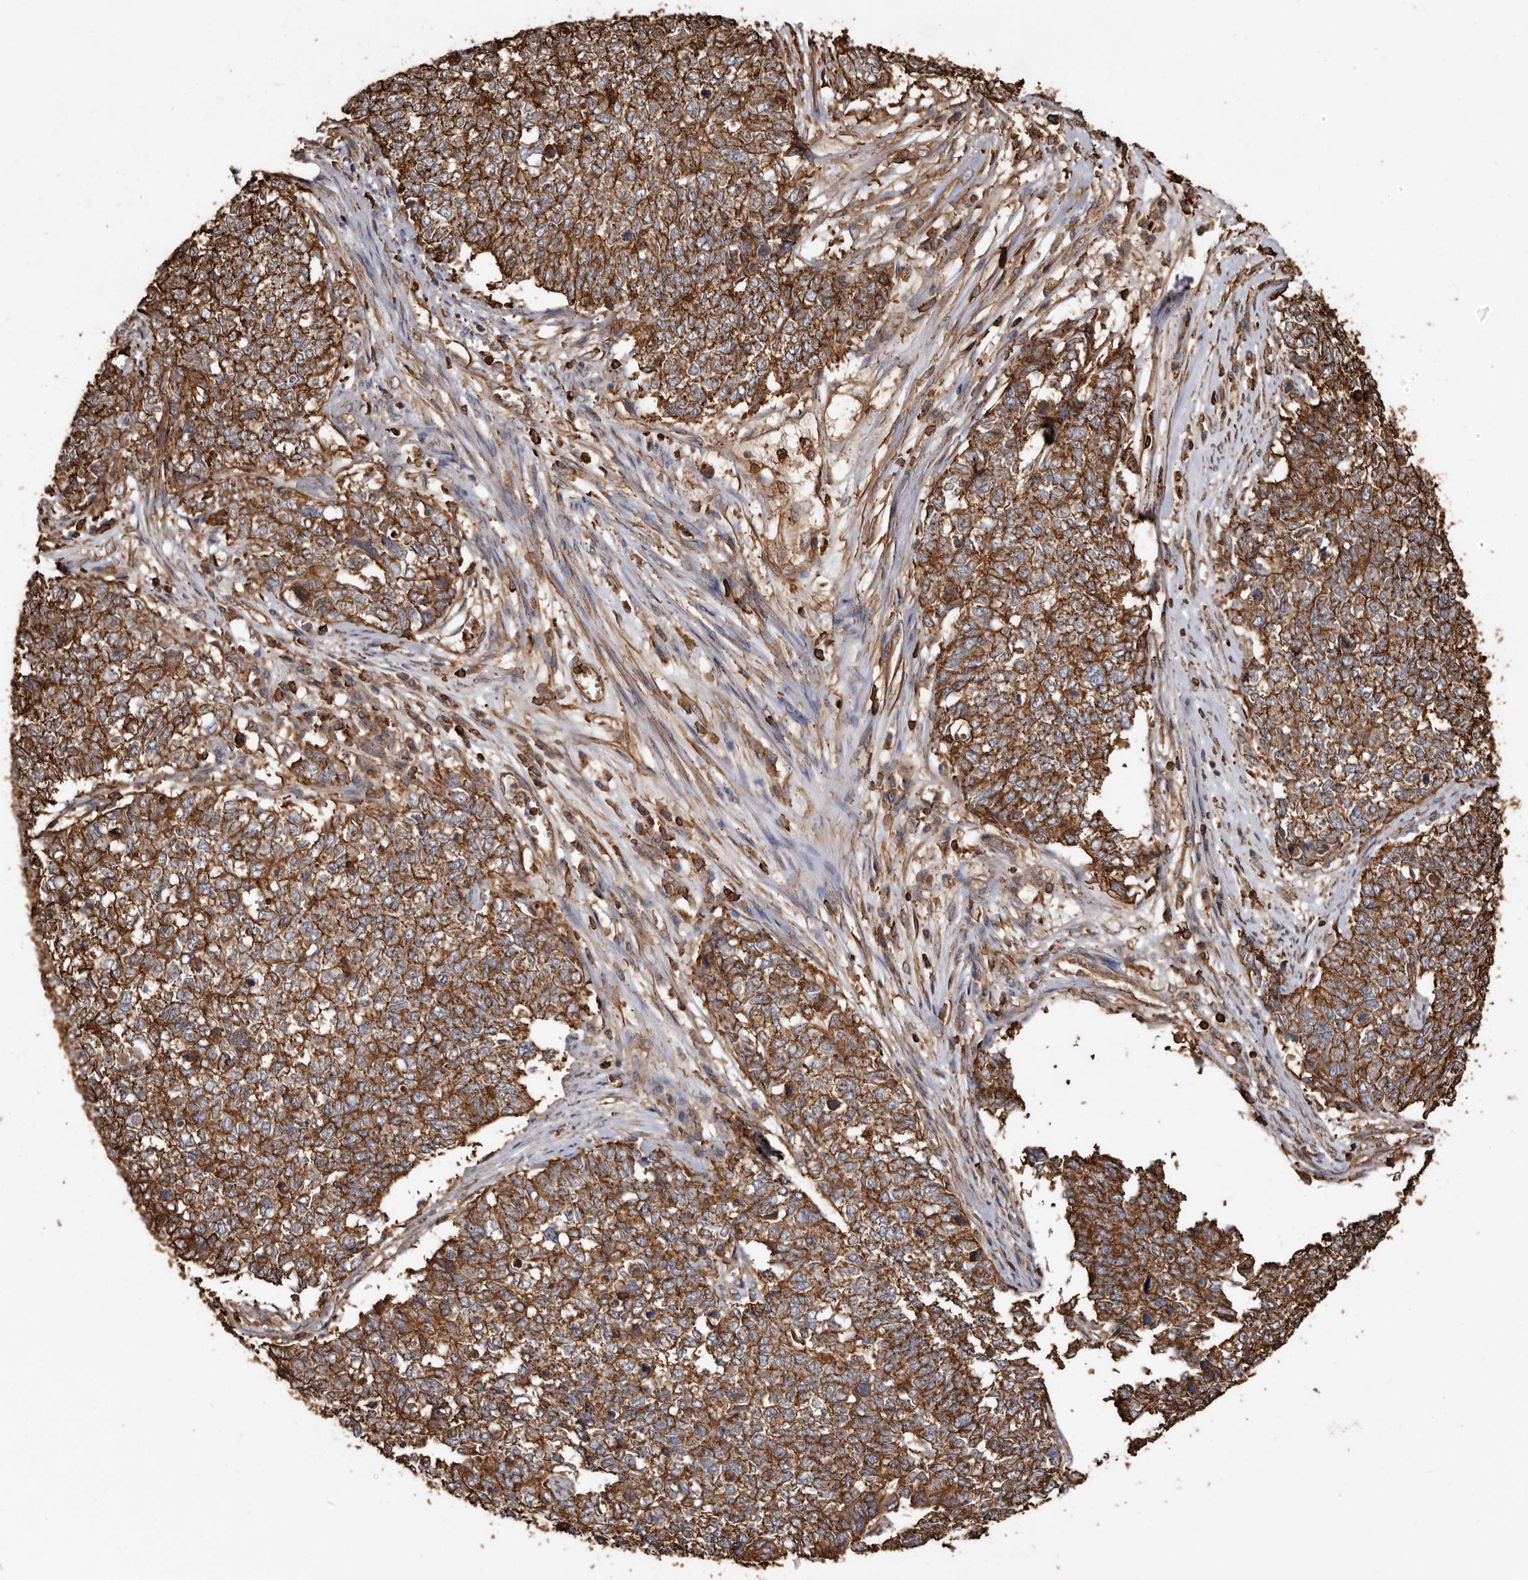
{"staining": {"intensity": "strong", "quantity": ">75%", "location": "cytoplasmic/membranous"}, "tissue": "cervical cancer", "cell_type": "Tumor cells", "image_type": "cancer", "snomed": [{"axis": "morphology", "description": "Squamous cell carcinoma, NOS"}, {"axis": "topography", "description": "Cervix"}], "caption": "Strong cytoplasmic/membranous staining is seen in about >75% of tumor cells in squamous cell carcinoma (cervical).", "gene": "COQ8B", "patient": {"sex": "female", "age": 63}}